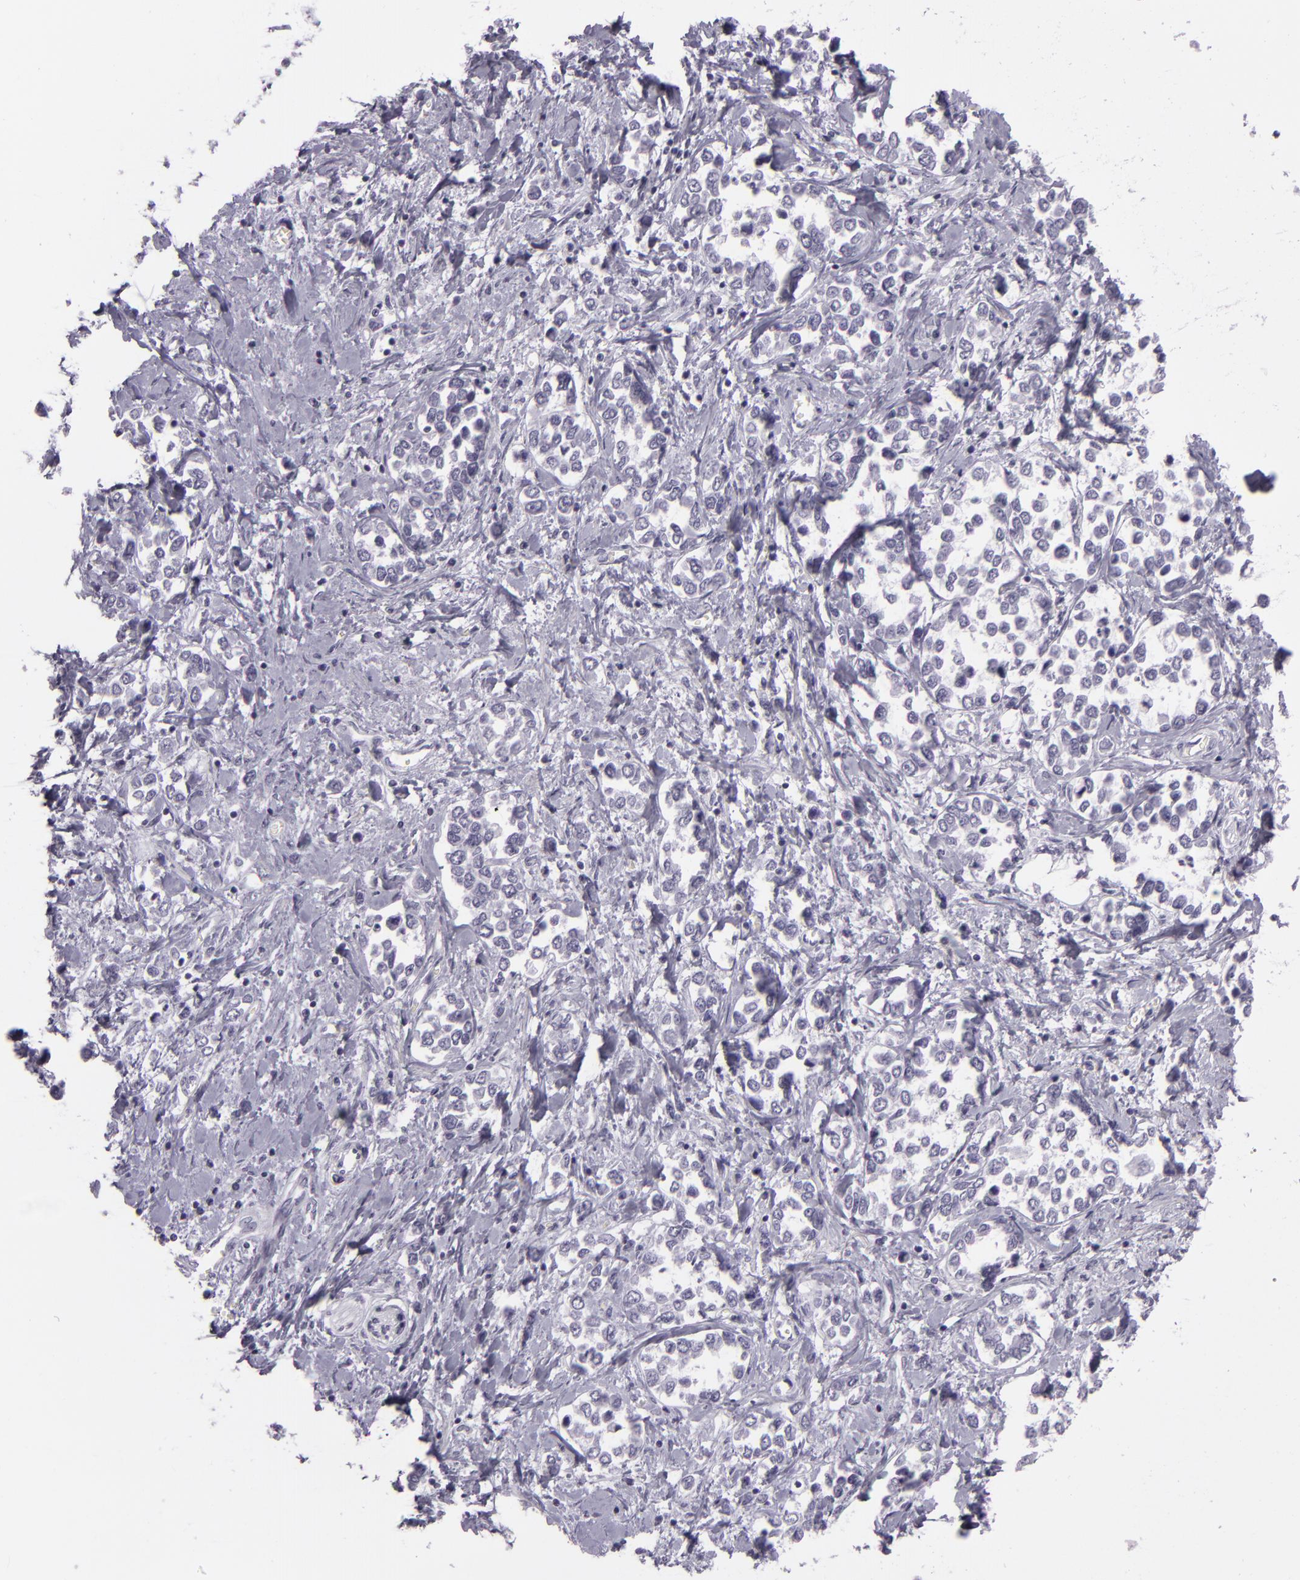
{"staining": {"intensity": "negative", "quantity": "none", "location": "none"}, "tissue": "stomach cancer", "cell_type": "Tumor cells", "image_type": "cancer", "snomed": [{"axis": "morphology", "description": "Adenocarcinoma, NOS"}, {"axis": "topography", "description": "Stomach, upper"}], "caption": "There is no significant staining in tumor cells of stomach cancer.", "gene": "MCM3", "patient": {"sex": "male", "age": 76}}